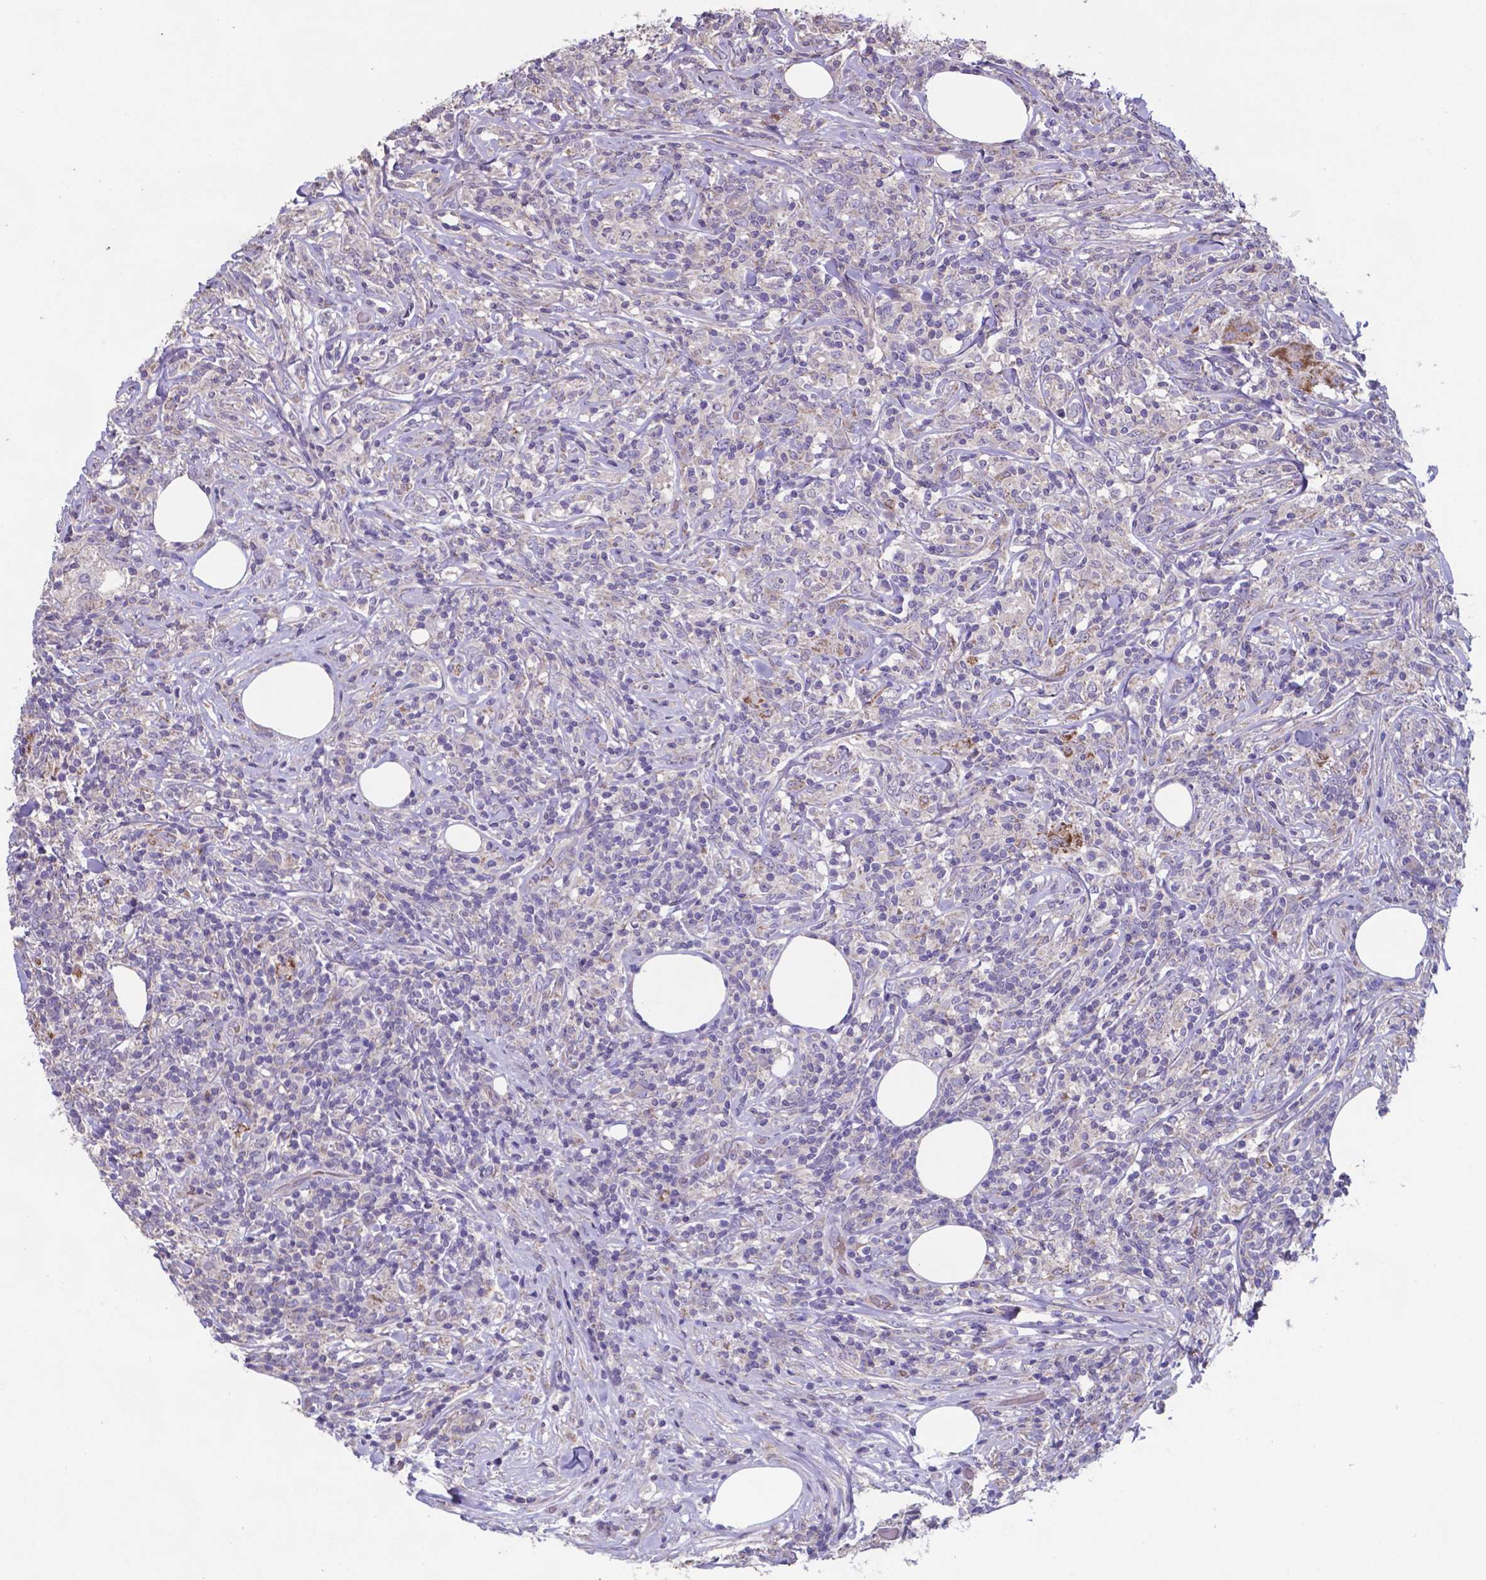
{"staining": {"intensity": "negative", "quantity": "none", "location": "none"}, "tissue": "lymphoma", "cell_type": "Tumor cells", "image_type": "cancer", "snomed": [{"axis": "morphology", "description": "Malignant lymphoma, non-Hodgkin's type, High grade"}, {"axis": "topography", "description": "Lymph node"}], "caption": "Human lymphoma stained for a protein using immunohistochemistry exhibits no positivity in tumor cells.", "gene": "TYRO3", "patient": {"sex": "female", "age": 84}}